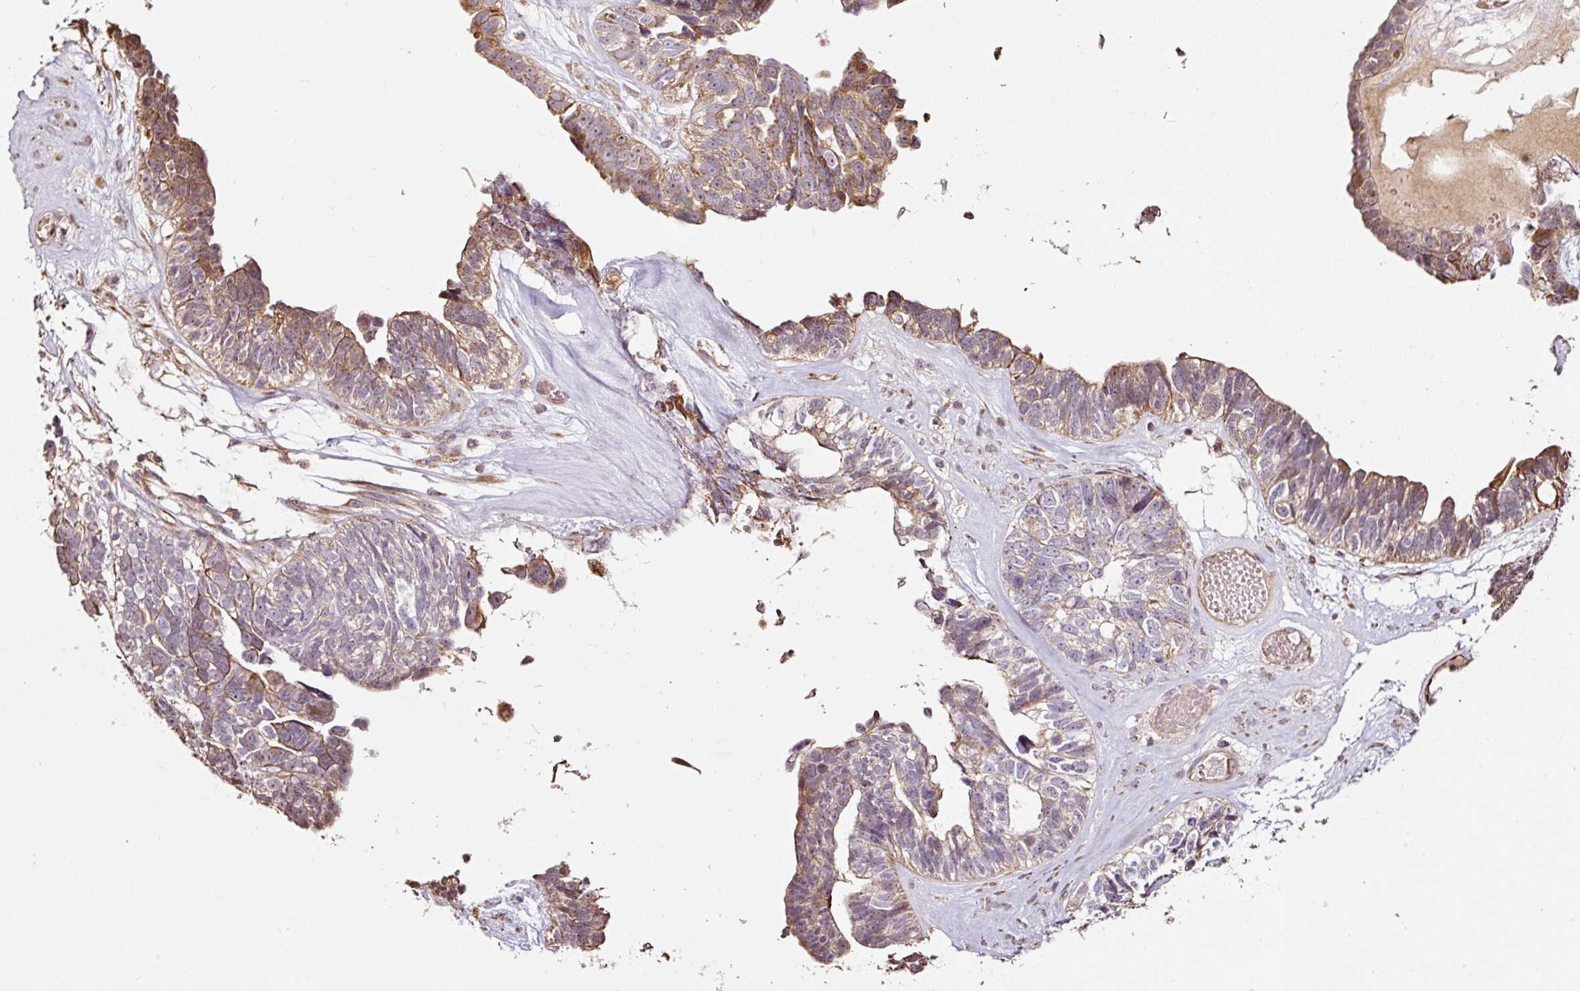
{"staining": {"intensity": "moderate", "quantity": "25%-75%", "location": "cytoplasmic/membranous"}, "tissue": "ovarian cancer", "cell_type": "Tumor cells", "image_type": "cancer", "snomed": [{"axis": "morphology", "description": "Cystadenocarcinoma, serous, NOS"}, {"axis": "topography", "description": "Ovary"}], "caption": "Moderate cytoplasmic/membranous expression is present in about 25%-75% of tumor cells in serous cystadenocarcinoma (ovarian).", "gene": "ETF1", "patient": {"sex": "female", "age": 79}}